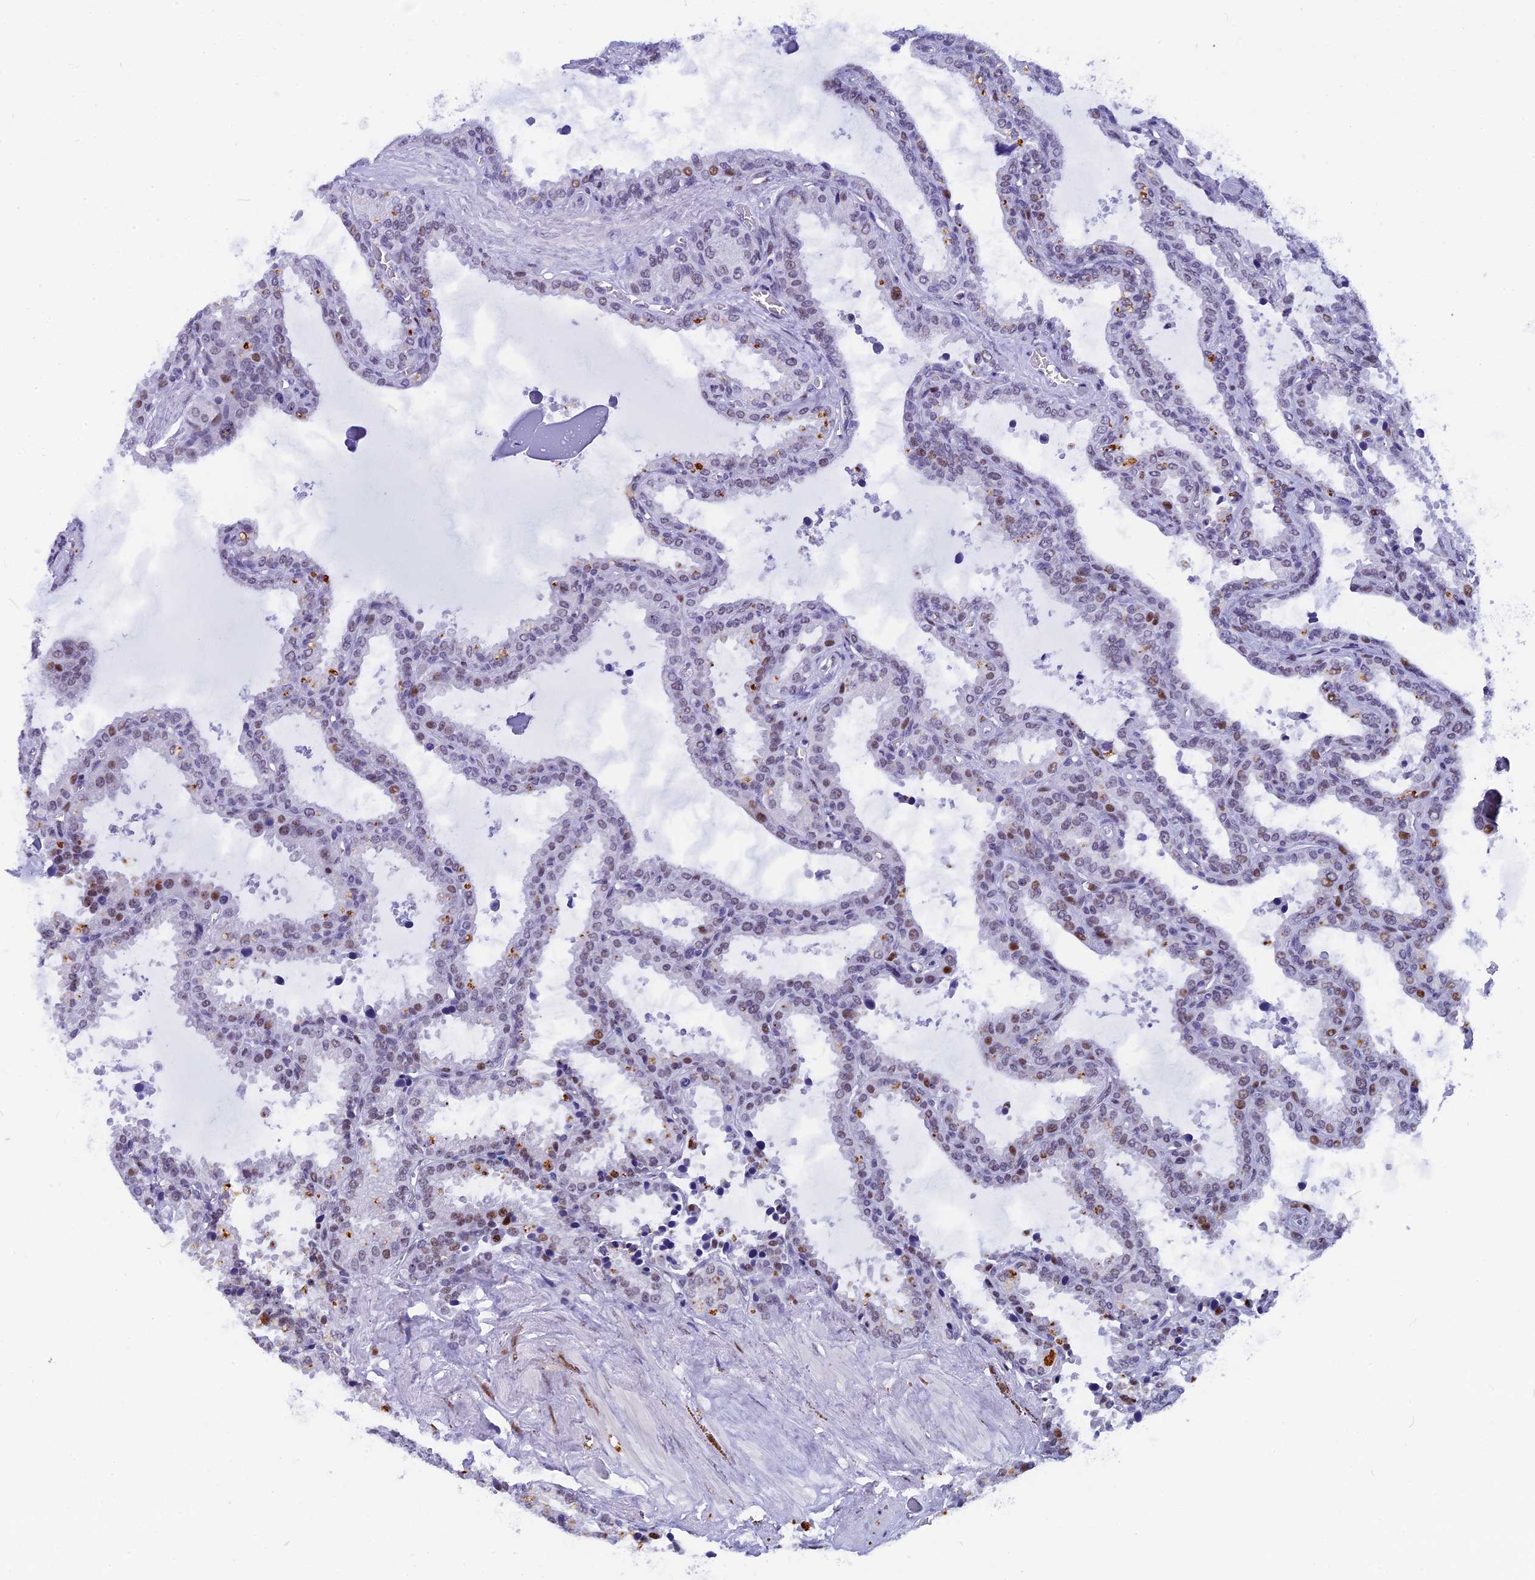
{"staining": {"intensity": "moderate", "quantity": "<25%", "location": "cytoplasmic/membranous,nuclear"}, "tissue": "seminal vesicle", "cell_type": "Glandular cells", "image_type": "normal", "snomed": [{"axis": "morphology", "description": "Normal tissue, NOS"}, {"axis": "topography", "description": "Seminal veicle"}], "caption": "Immunohistochemistry (IHC) of normal human seminal vesicle shows low levels of moderate cytoplasmic/membranous,nuclear expression in approximately <25% of glandular cells.", "gene": "NSA2", "patient": {"sex": "male", "age": 46}}